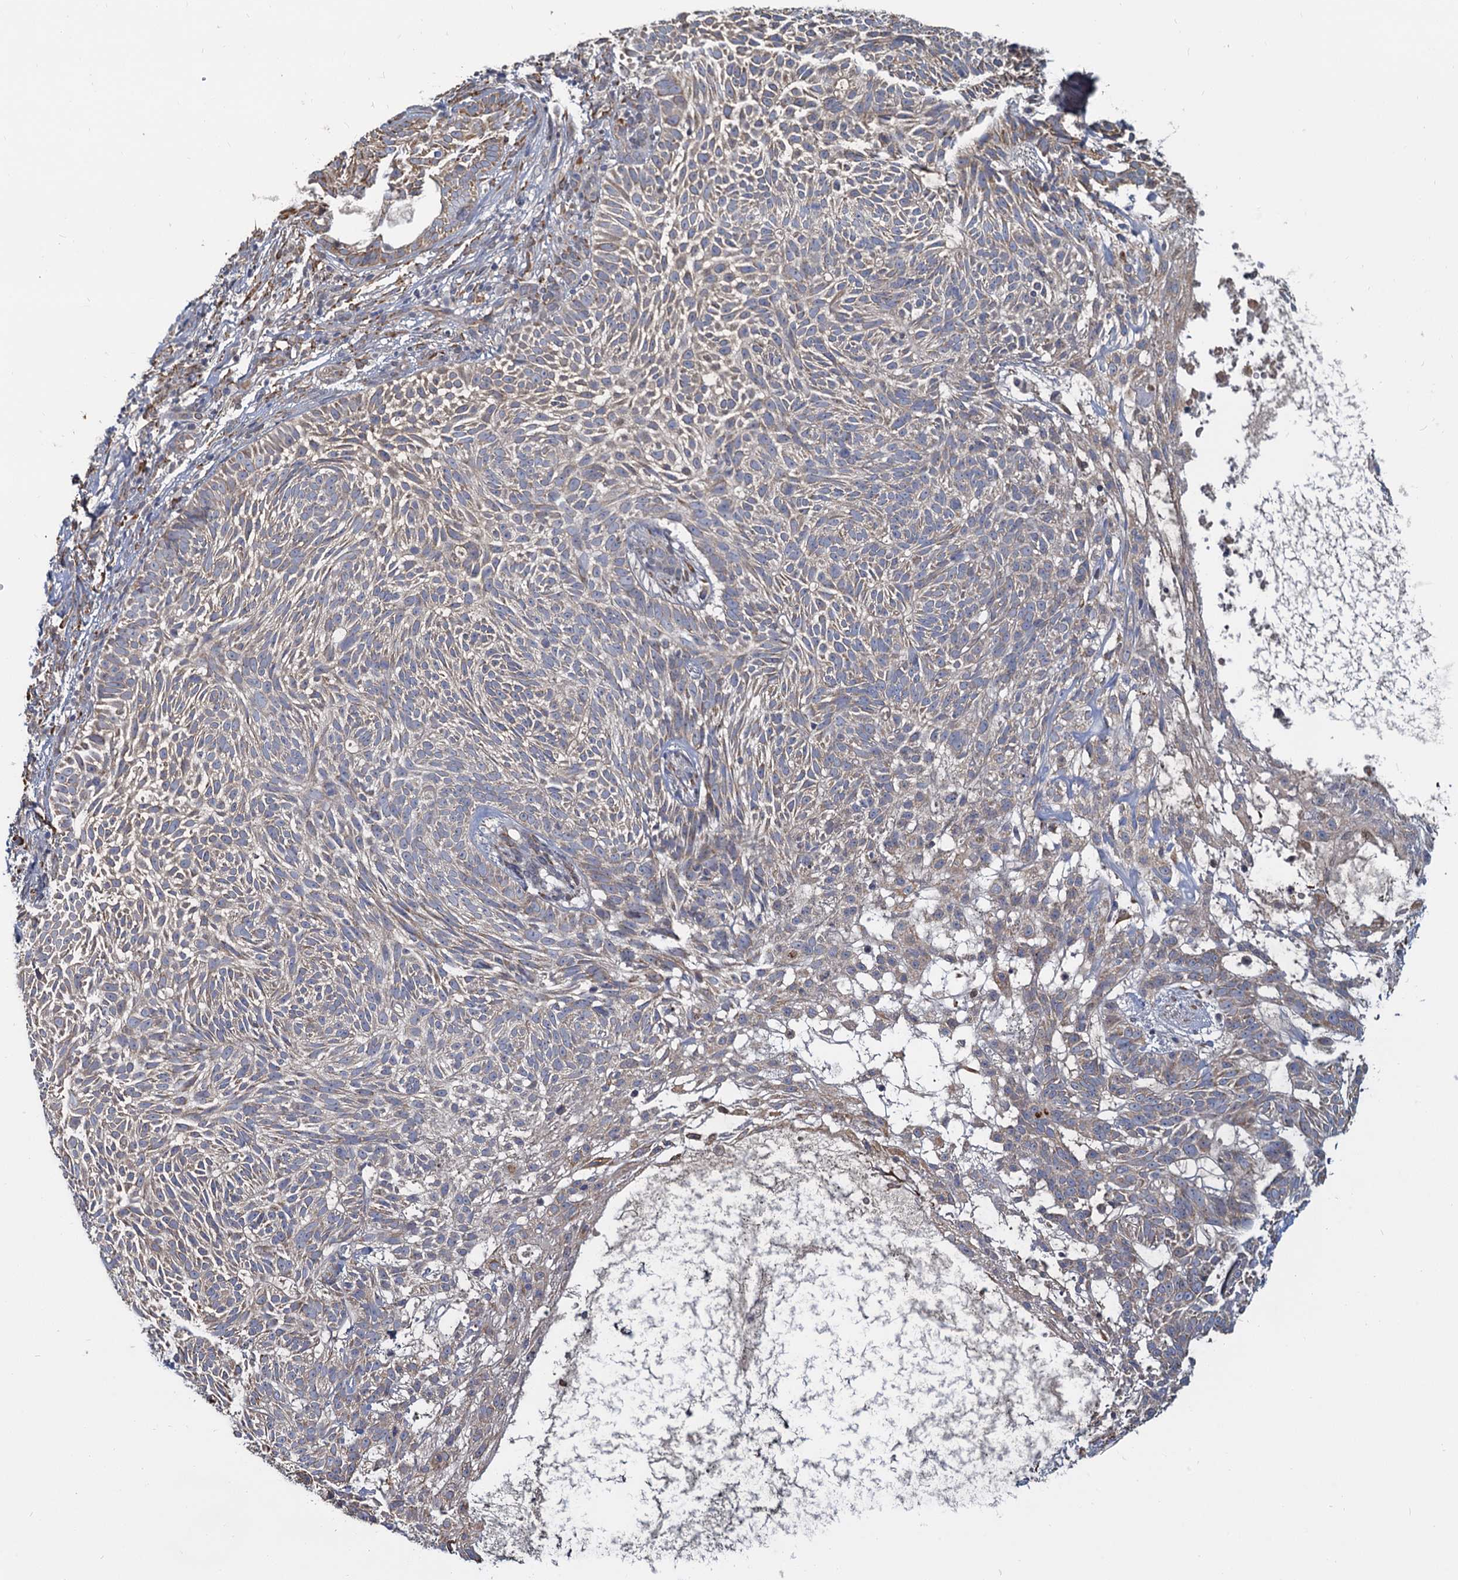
{"staining": {"intensity": "weak", "quantity": "<25%", "location": "cytoplasmic/membranous"}, "tissue": "skin cancer", "cell_type": "Tumor cells", "image_type": "cancer", "snomed": [{"axis": "morphology", "description": "Basal cell carcinoma"}, {"axis": "topography", "description": "Skin"}], "caption": "DAB immunohistochemical staining of skin basal cell carcinoma displays no significant positivity in tumor cells. (DAB immunohistochemistry, high magnification).", "gene": "LRRC51", "patient": {"sex": "male", "age": 75}}